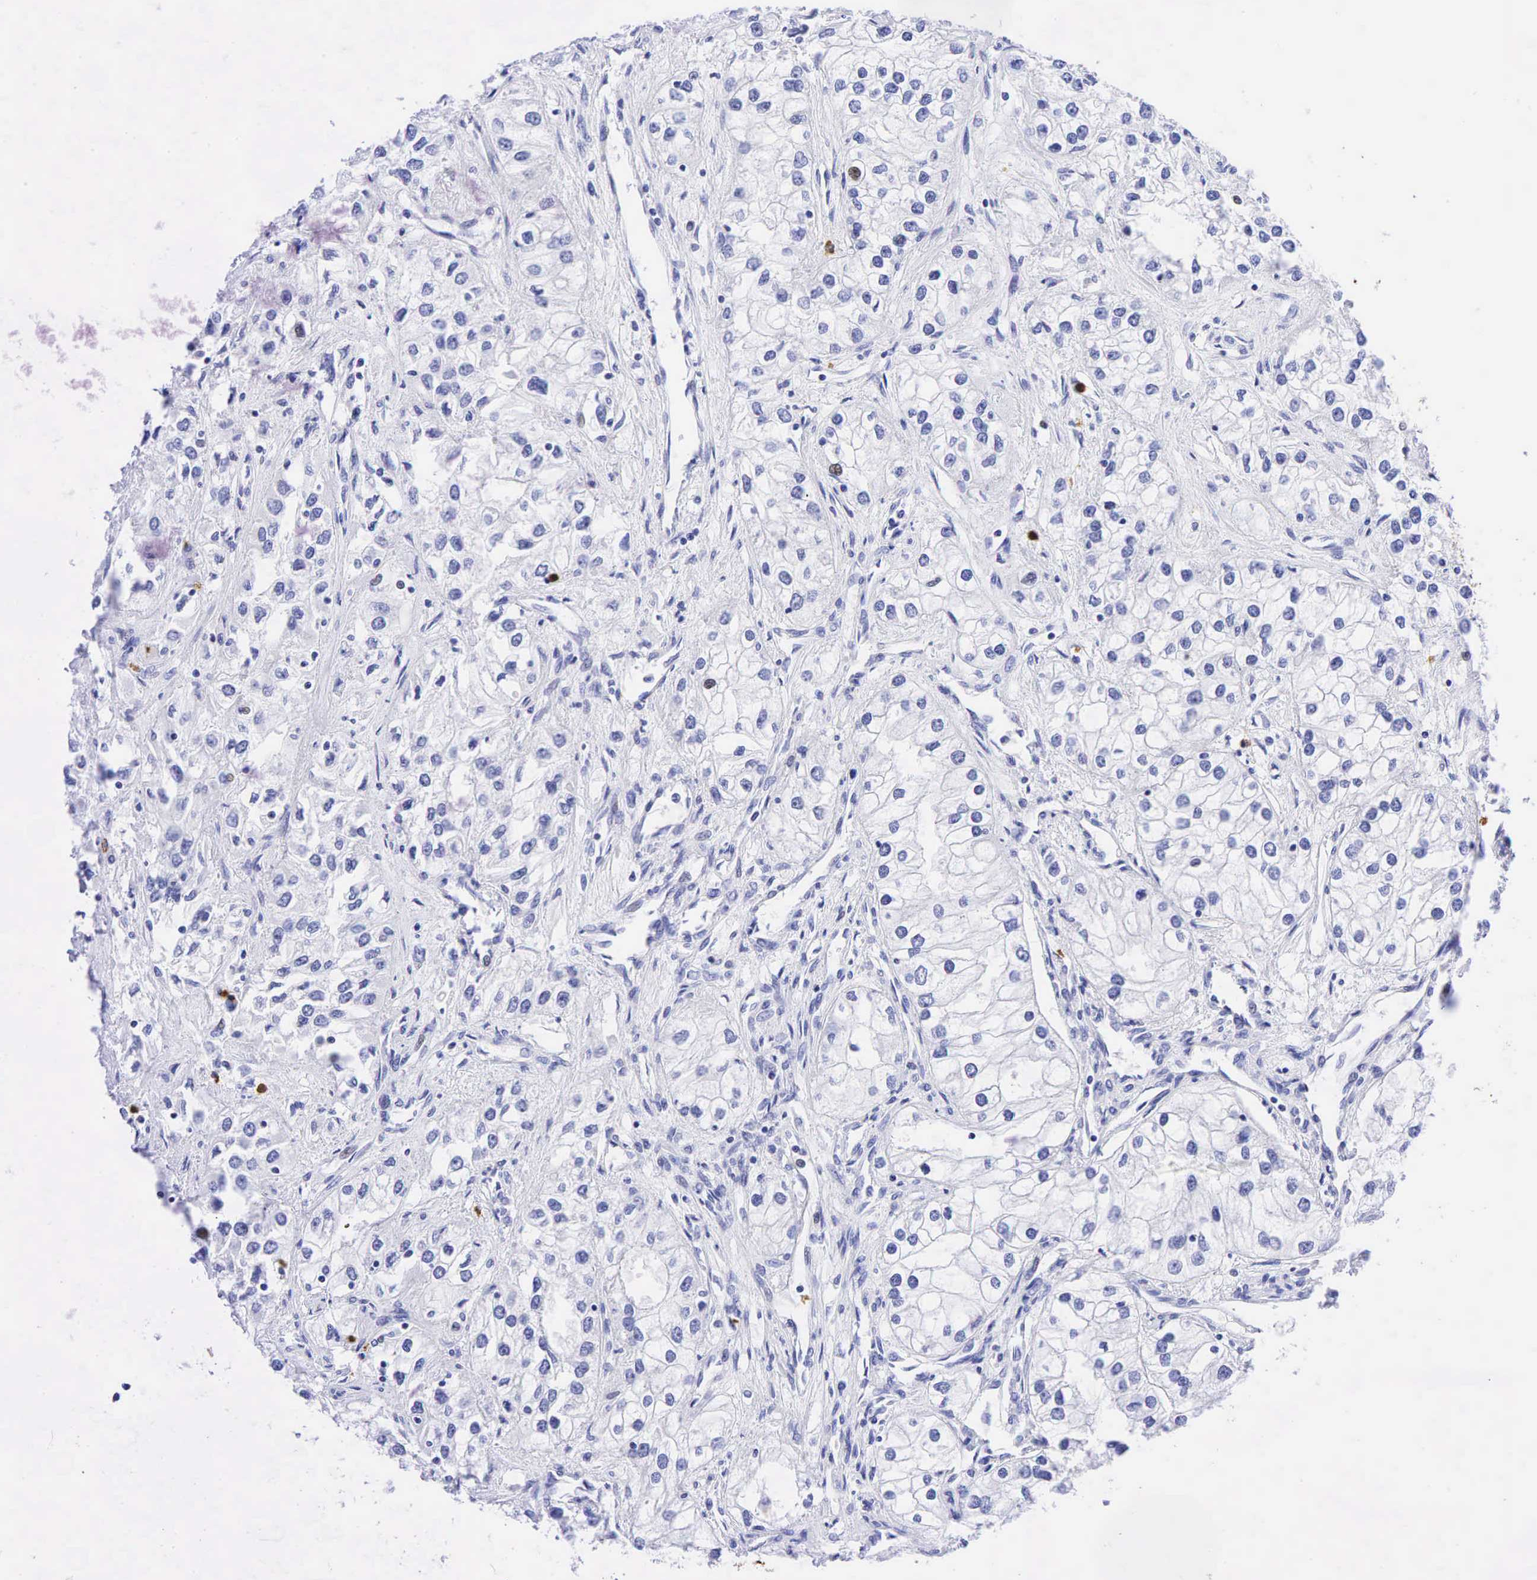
{"staining": {"intensity": "weak", "quantity": "<25%", "location": "nuclear"}, "tissue": "renal cancer", "cell_type": "Tumor cells", "image_type": "cancer", "snomed": [{"axis": "morphology", "description": "Adenocarcinoma, NOS"}, {"axis": "topography", "description": "Kidney"}], "caption": "The immunohistochemistry histopathology image has no significant positivity in tumor cells of renal adenocarcinoma tissue.", "gene": "FUT4", "patient": {"sex": "male", "age": 57}}